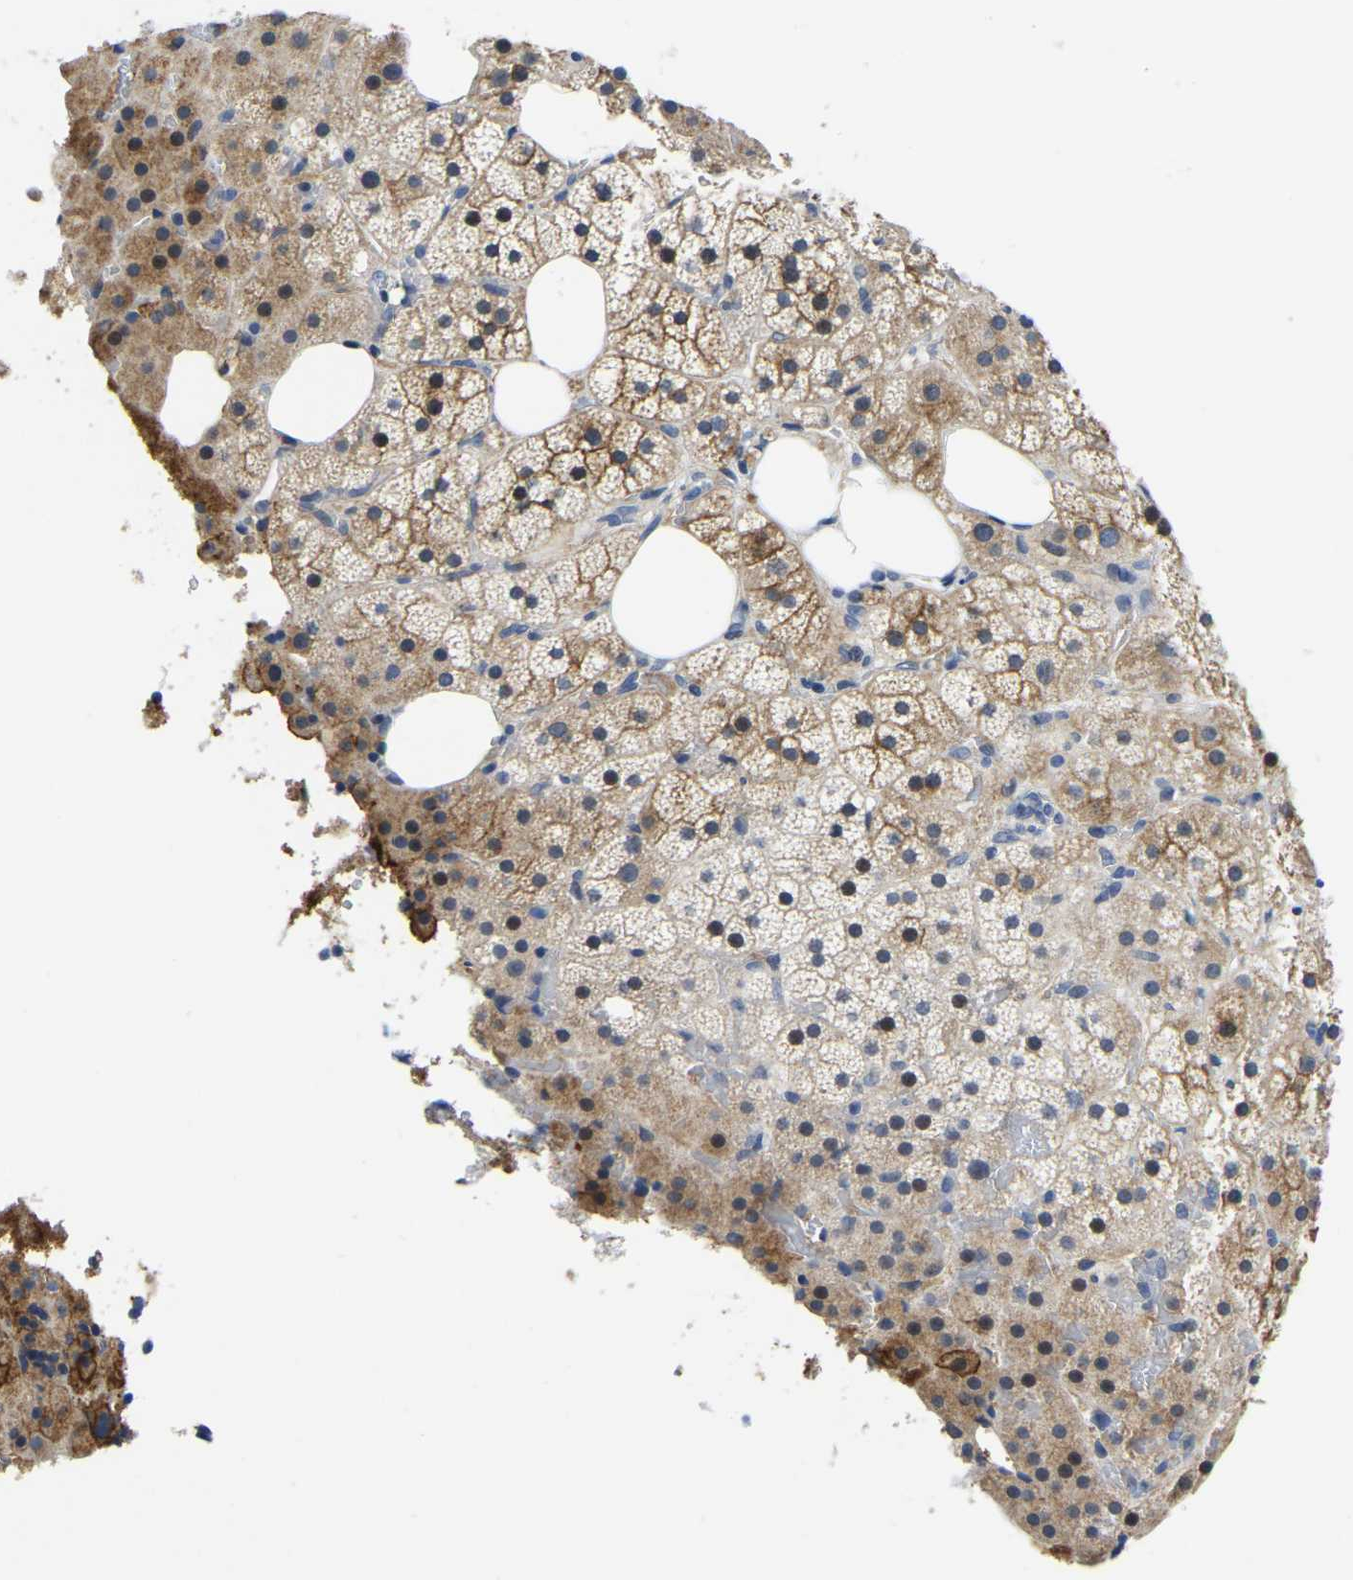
{"staining": {"intensity": "moderate", "quantity": "25%-75%", "location": "cytoplasmic/membranous"}, "tissue": "adrenal gland", "cell_type": "Glandular cells", "image_type": "normal", "snomed": [{"axis": "morphology", "description": "Normal tissue, NOS"}, {"axis": "topography", "description": "Adrenal gland"}], "caption": "Brown immunohistochemical staining in normal human adrenal gland shows moderate cytoplasmic/membranous staining in approximately 25%-75% of glandular cells. The staining is performed using DAB brown chromogen to label protein expression. The nuclei are counter-stained blue using hematoxylin.", "gene": "ITGA2", "patient": {"sex": "female", "age": 59}}